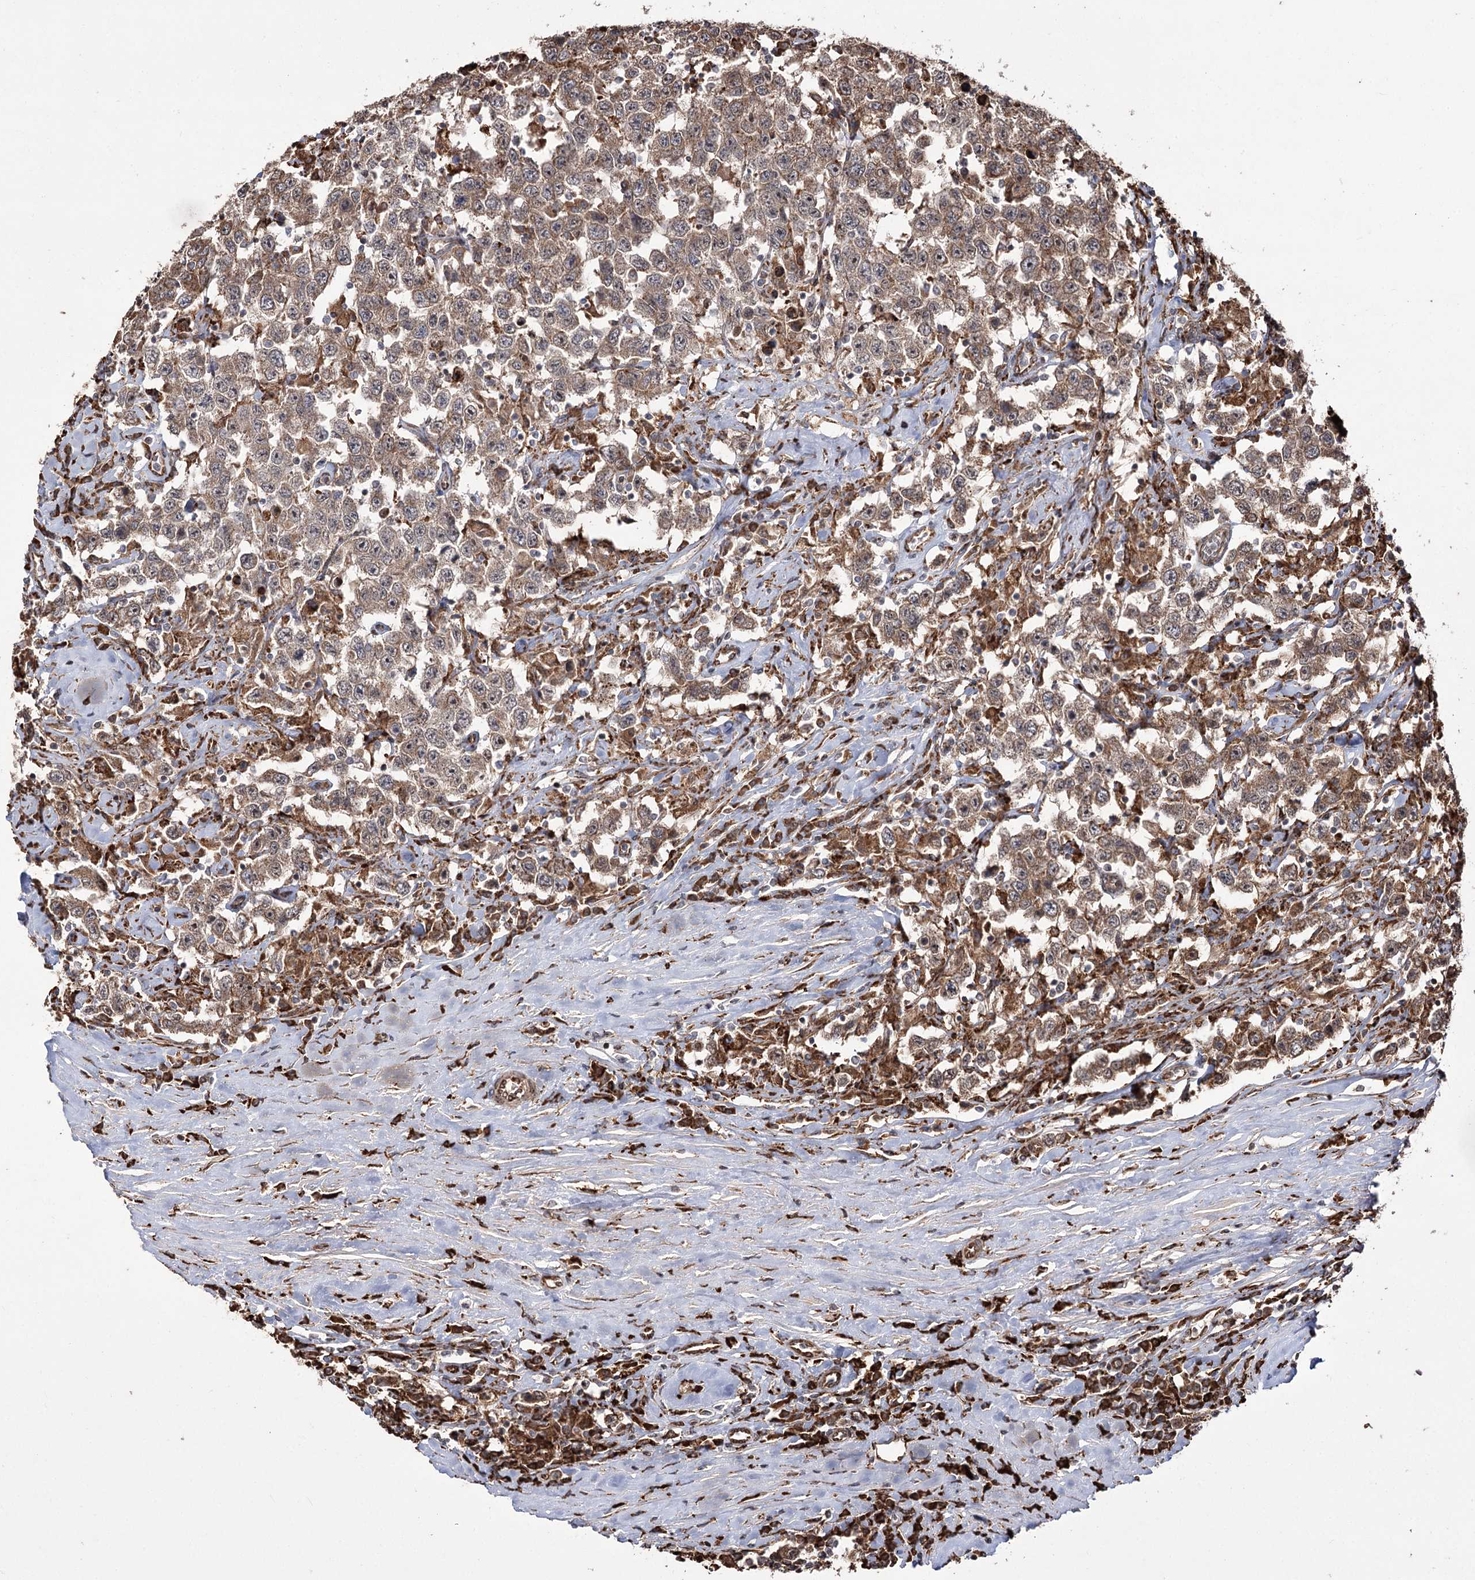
{"staining": {"intensity": "weak", "quantity": ">75%", "location": "cytoplasmic/membranous"}, "tissue": "testis cancer", "cell_type": "Tumor cells", "image_type": "cancer", "snomed": [{"axis": "morphology", "description": "Seminoma, NOS"}, {"axis": "topography", "description": "Testis"}], "caption": "Human testis cancer (seminoma) stained for a protein (brown) exhibits weak cytoplasmic/membranous positive positivity in about >75% of tumor cells.", "gene": "FANCL", "patient": {"sex": "male", "age": 41}}